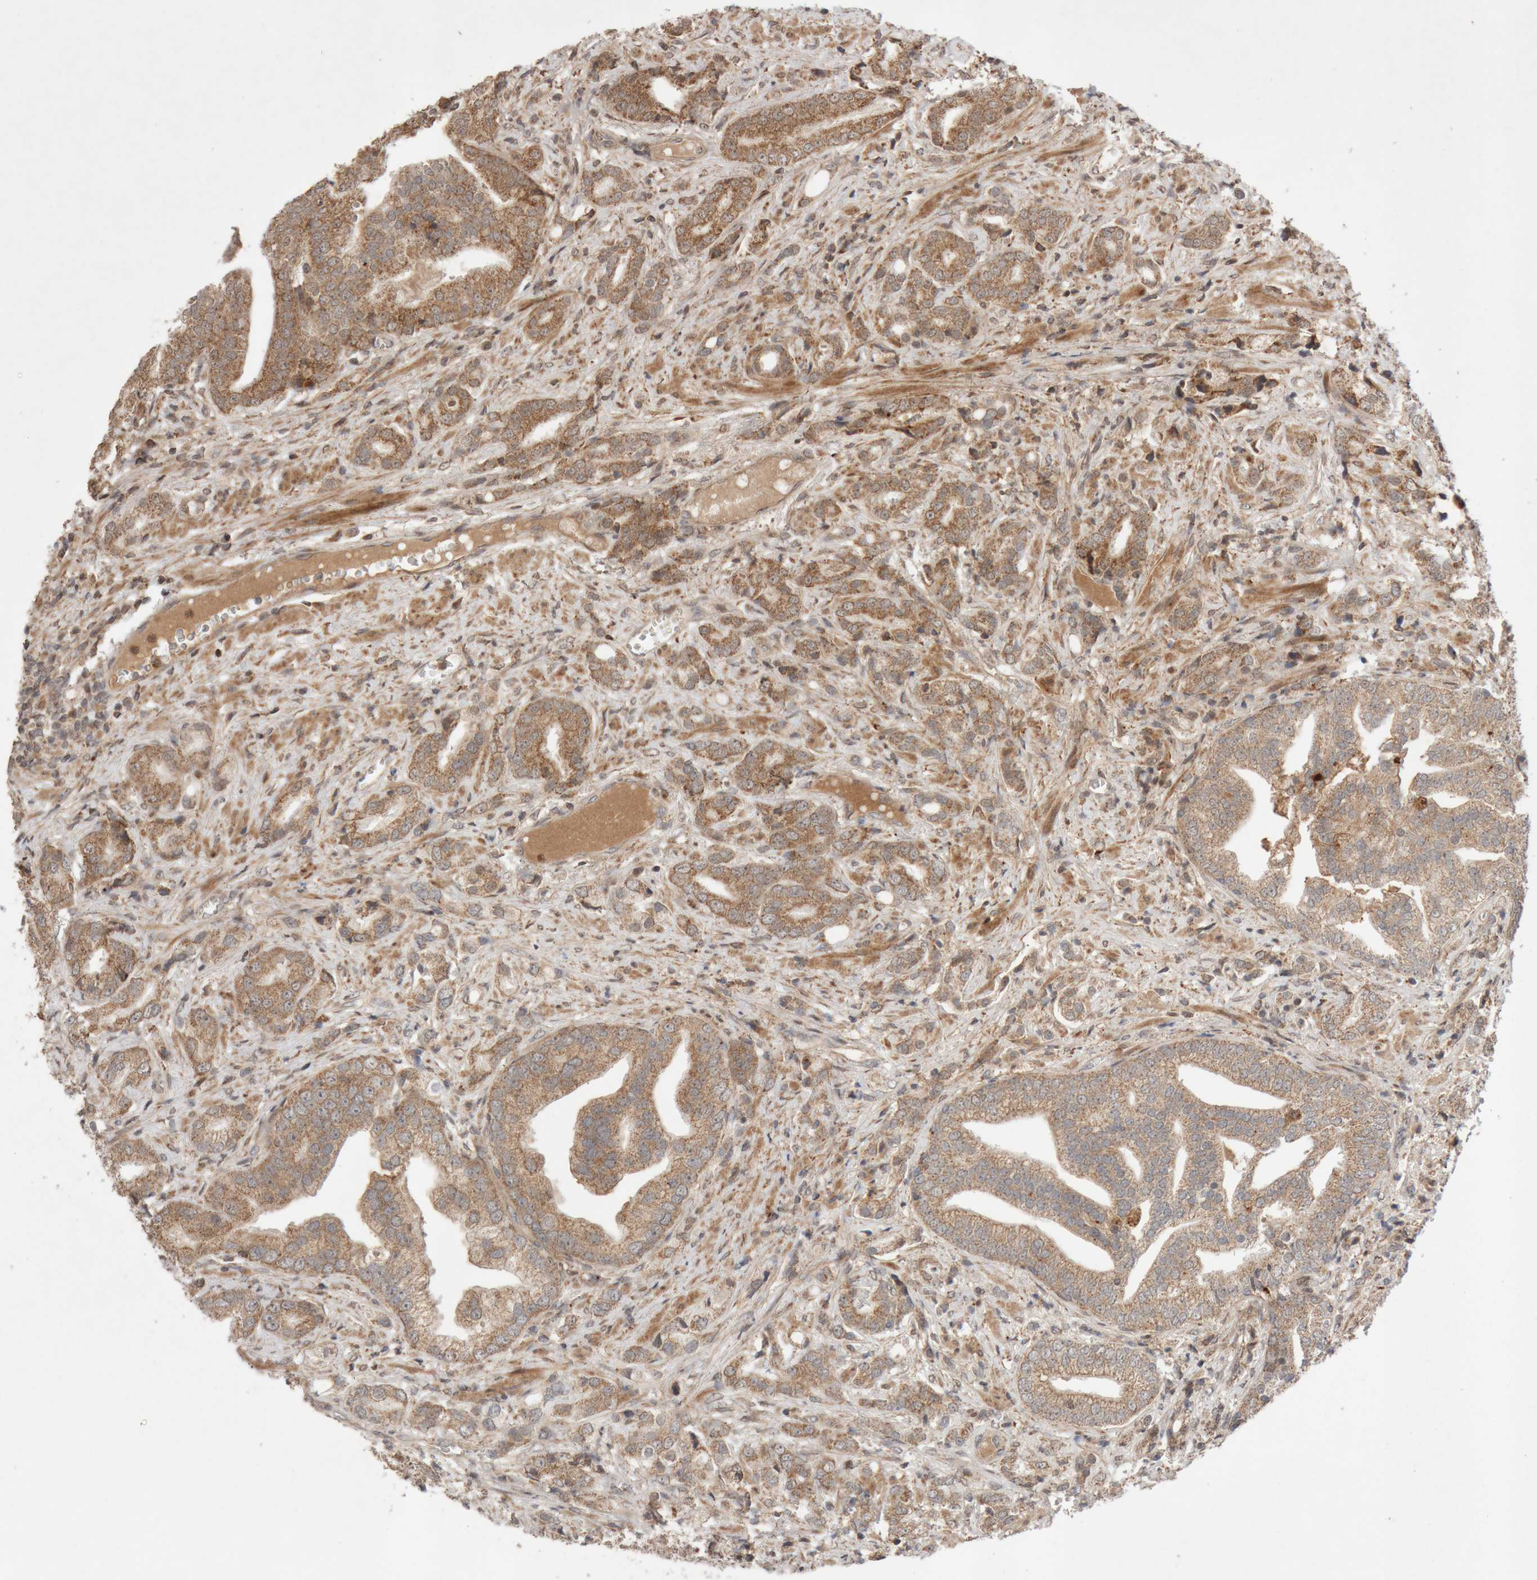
{"staining": {"intensity": "moderate", "quantity": ">75%", "location": "cytoplasmic/membranous"}, "tissue": "prostate cancer", "cell_type": "Tumor cells", "image_type": "cancer", "snomed": [{"axis": "morphology", "description": "Adenocarcinoma, High grade"}, {"axis": "topography", "description": "Prostate"}], "caption": "Tumor cells exhibit medium levels of moderate cytoplasmic/membranous positivity in about >75% of cells in prostate high-grade adenocarcinoma. The staining was performed using DAB (3,3'-diaminobenzidine), with brown indicating positive protein expression. Nuclei are stained blue with hematoxylin.", "gene": "KIF21B", "patient": {"sex": "male", "age": 57}}